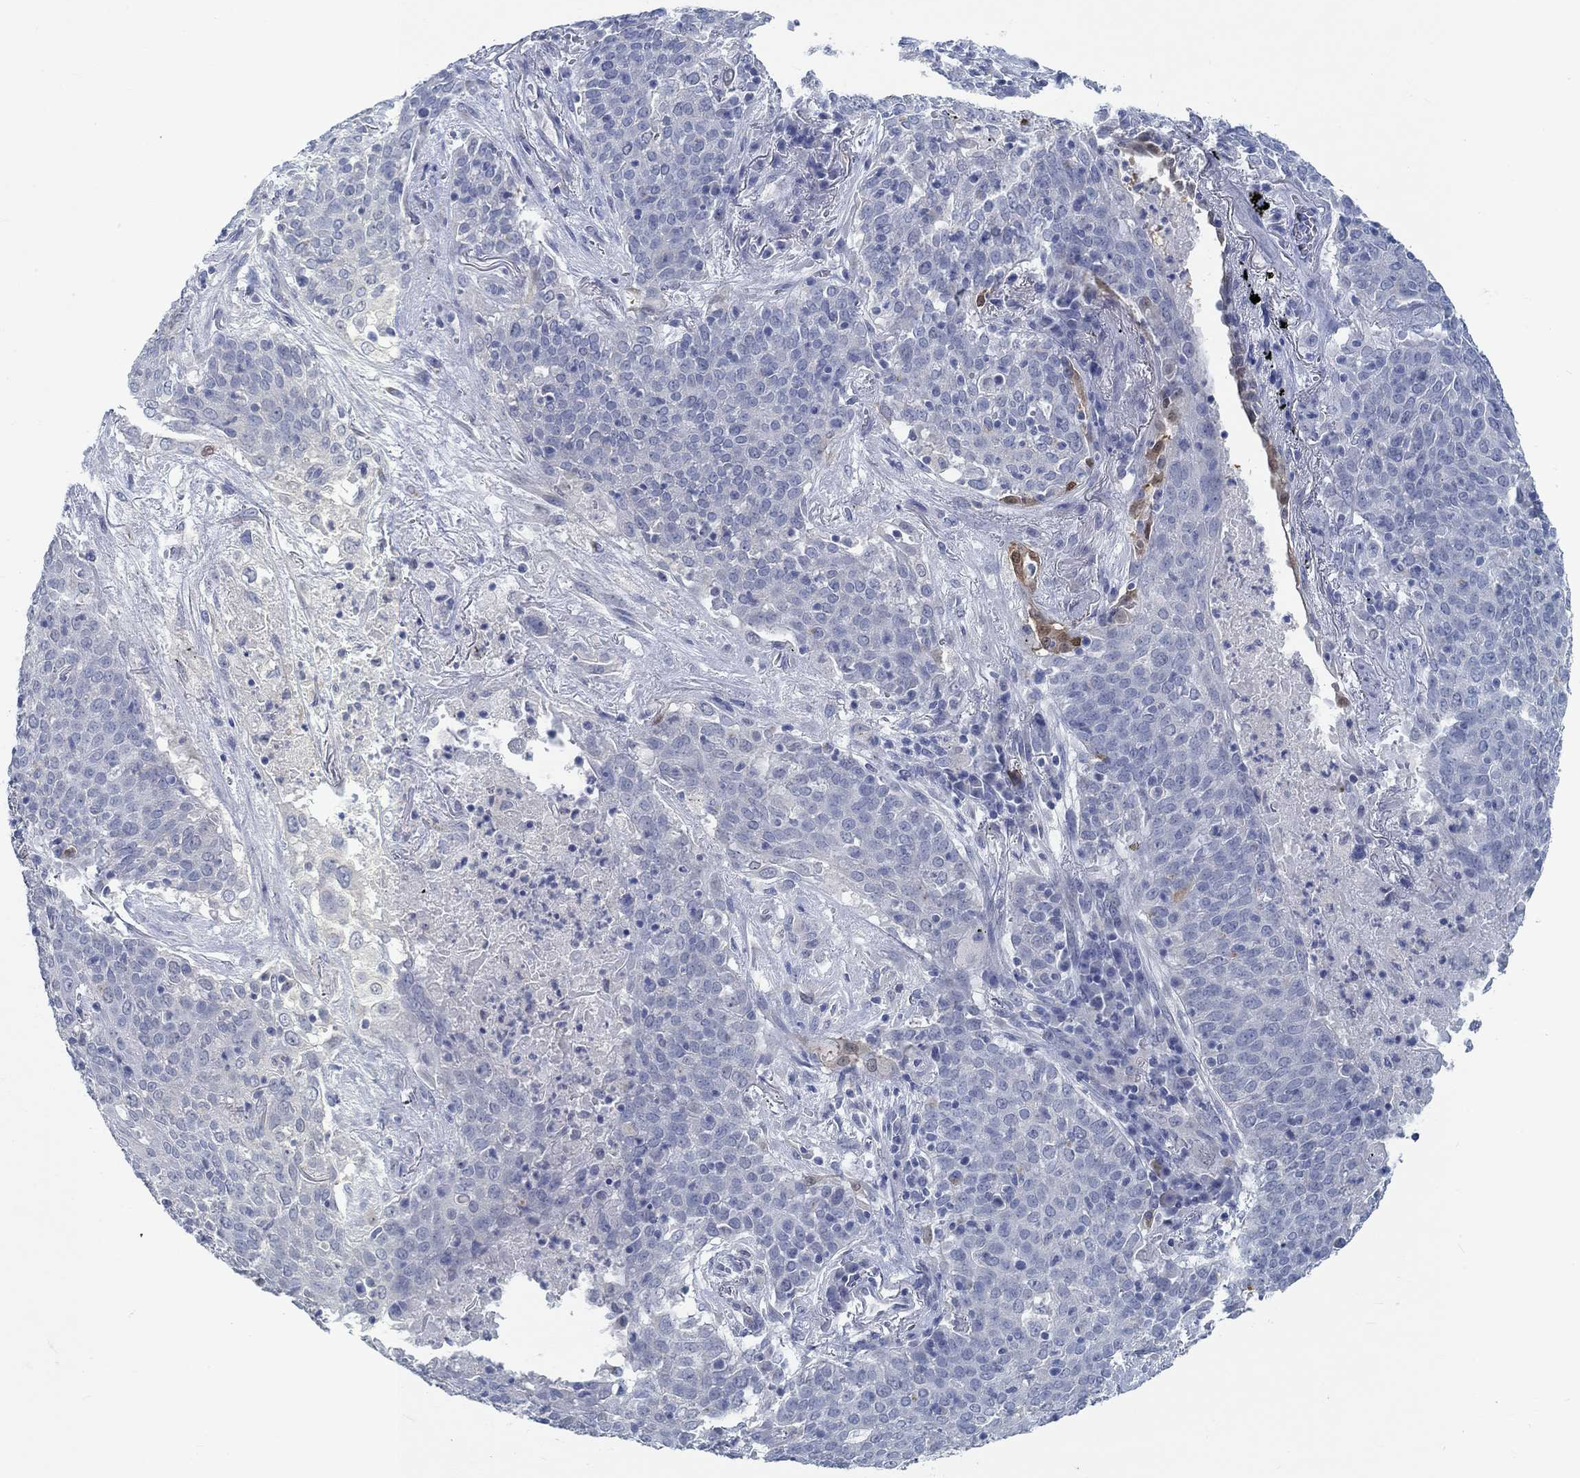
{"staining": {"intensity": "negative", "quantity": "none", "location": "none"}, "tissue": "lung cancer", "cell_type": "Tumor cells", "image_type": "cancer", "snomed": [{"axis": "morphology", "description": "Squamous cell carcinoma, NOS"}, {"axis": "topography", "description": "Lung"}], "caption": "Lung cancer was stained to show a protein in brown. There is no significant positivity in tumor cells. (Brightfield microscopy of DAB IHC at high magnification).", "gene": "TEKT4", "patient": {"sex": "male", "age": 82}}